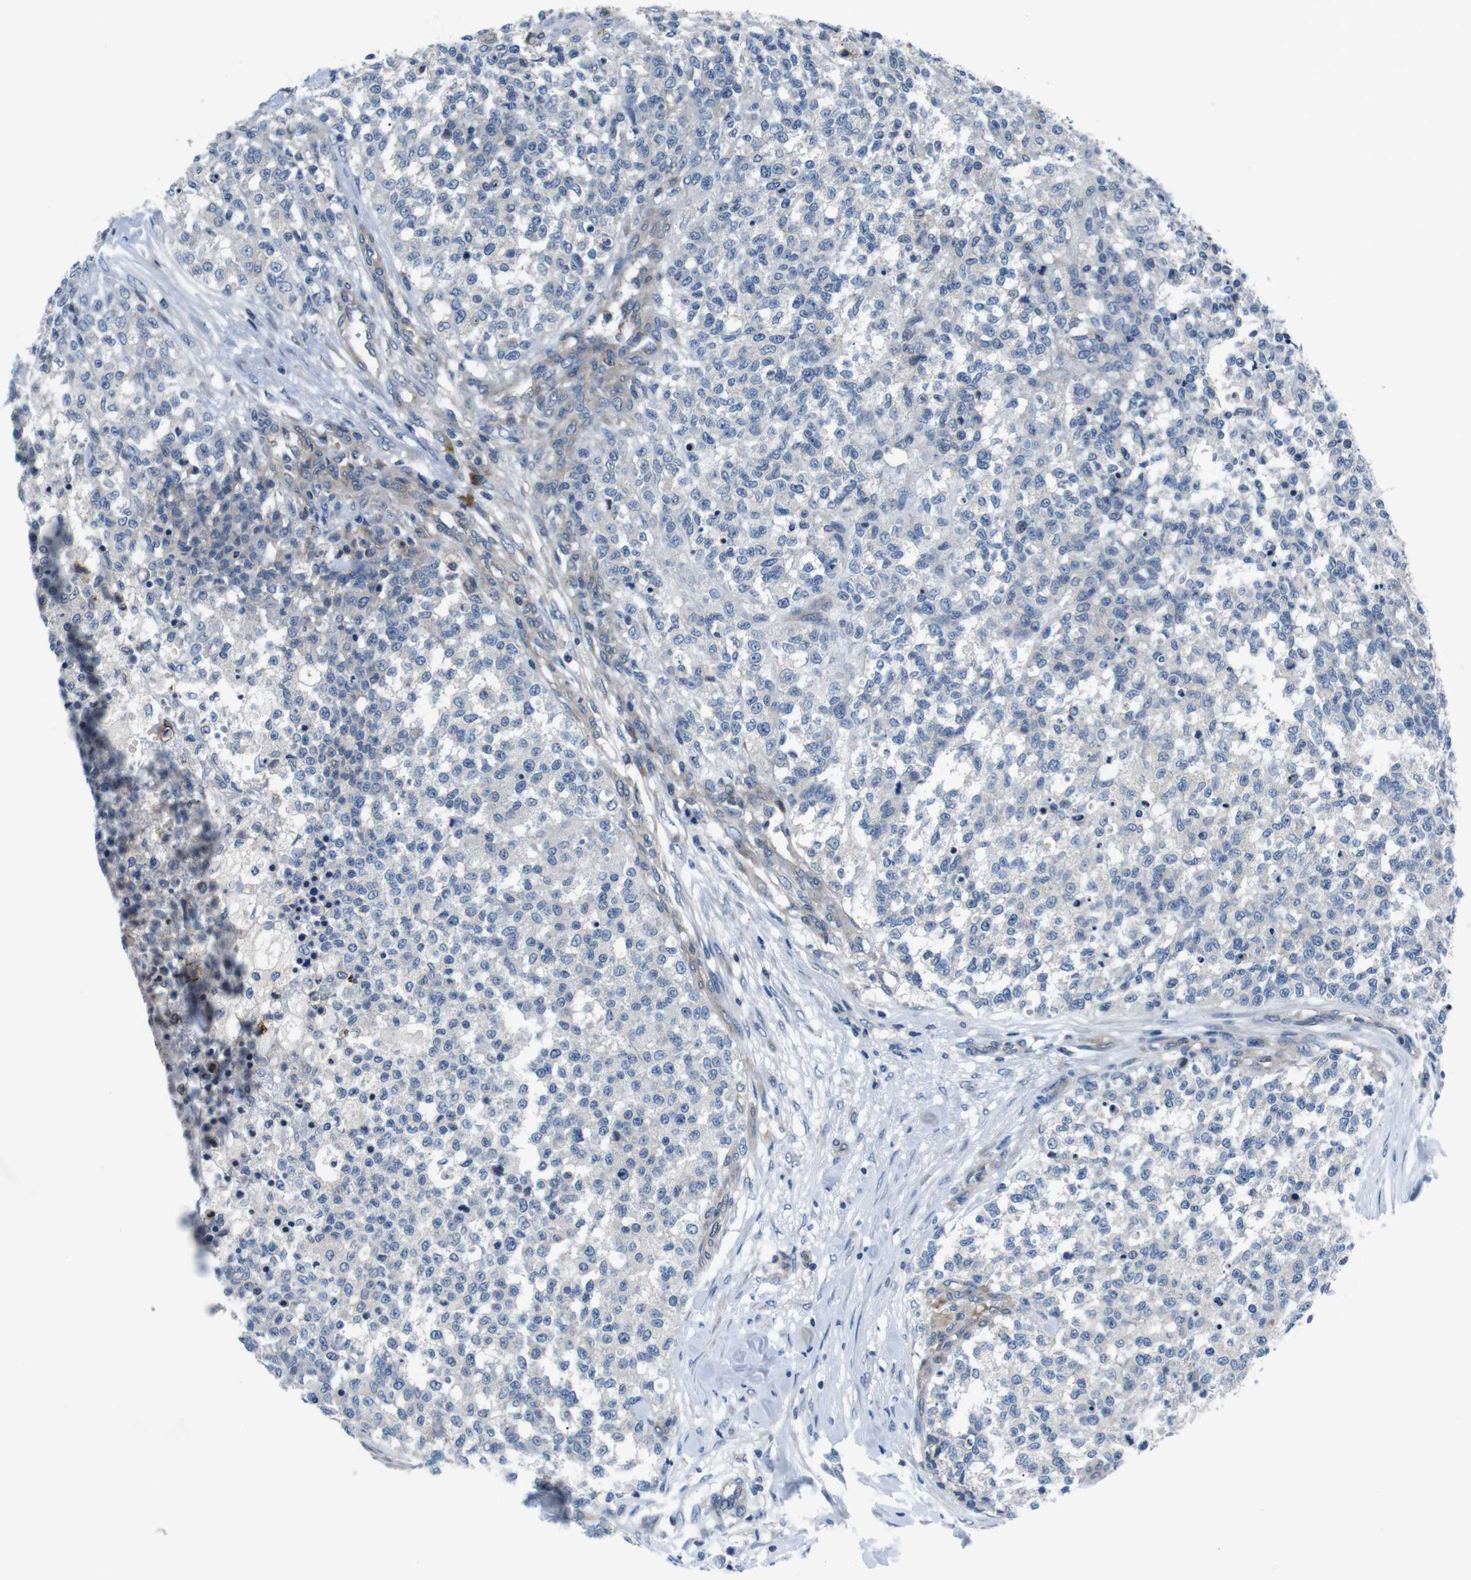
{"staining": {"intensity": "negative", "quantity": "none", "location": "none"}, "tissue": "testis cancer", "cell_type": "Tumor cells", "image_type": "cancer", "snomed": [{"axis": "morphology", "description": "Seminoma, NOS"}, {"axis": "topography", "description": "Testis"}], "caption": "This is a photomicrograph of IHC staining of testis seminoma, which shows no staining in tumor cells.", "gene": "JAK1", "patient": {"sex": "male", "age": 59}}